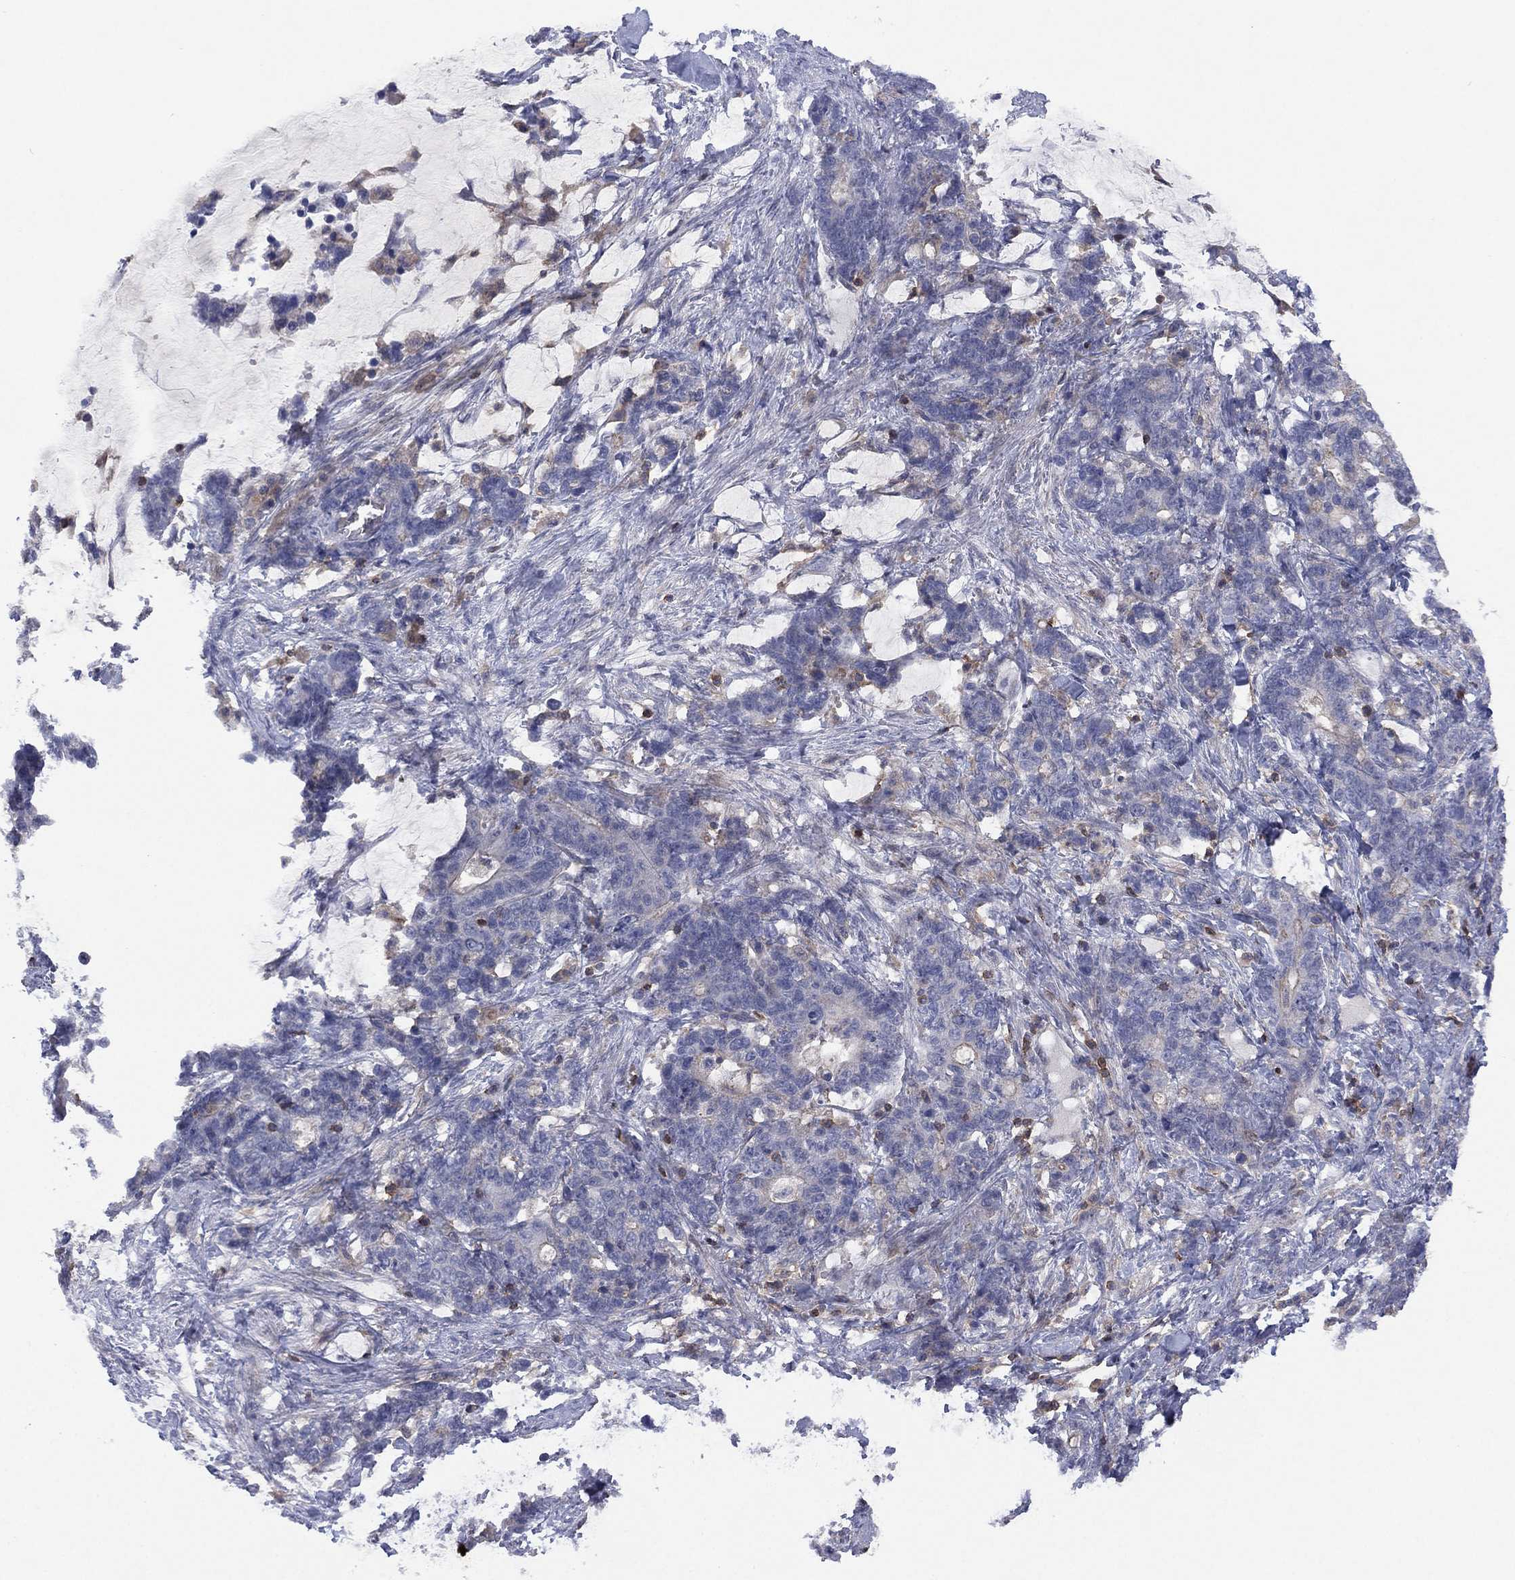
{"staining": {"intensity": "negative", "quantity": "none", "location": "none"}, "tissue": "stomach cancer", "cell_type": "Tumor cells", "image_type": "cancer", "snomed": [{"axis": "morphology", "description": "Normal tissue, NOS"}, {"axis": "morphology", "description": "Adenocarcinoma, NOS"}, {"axis": "topography", "description": "Stomach"}], "caption": "A histopathology image of human stomach cancer is negative for staining in tumor cells. The staining is performed using DAB brown chromogen with nuclei counter-stained in using hematoxylin.", "gene": "DOCK8", "patient": {"sex": "female", "age": 64}}